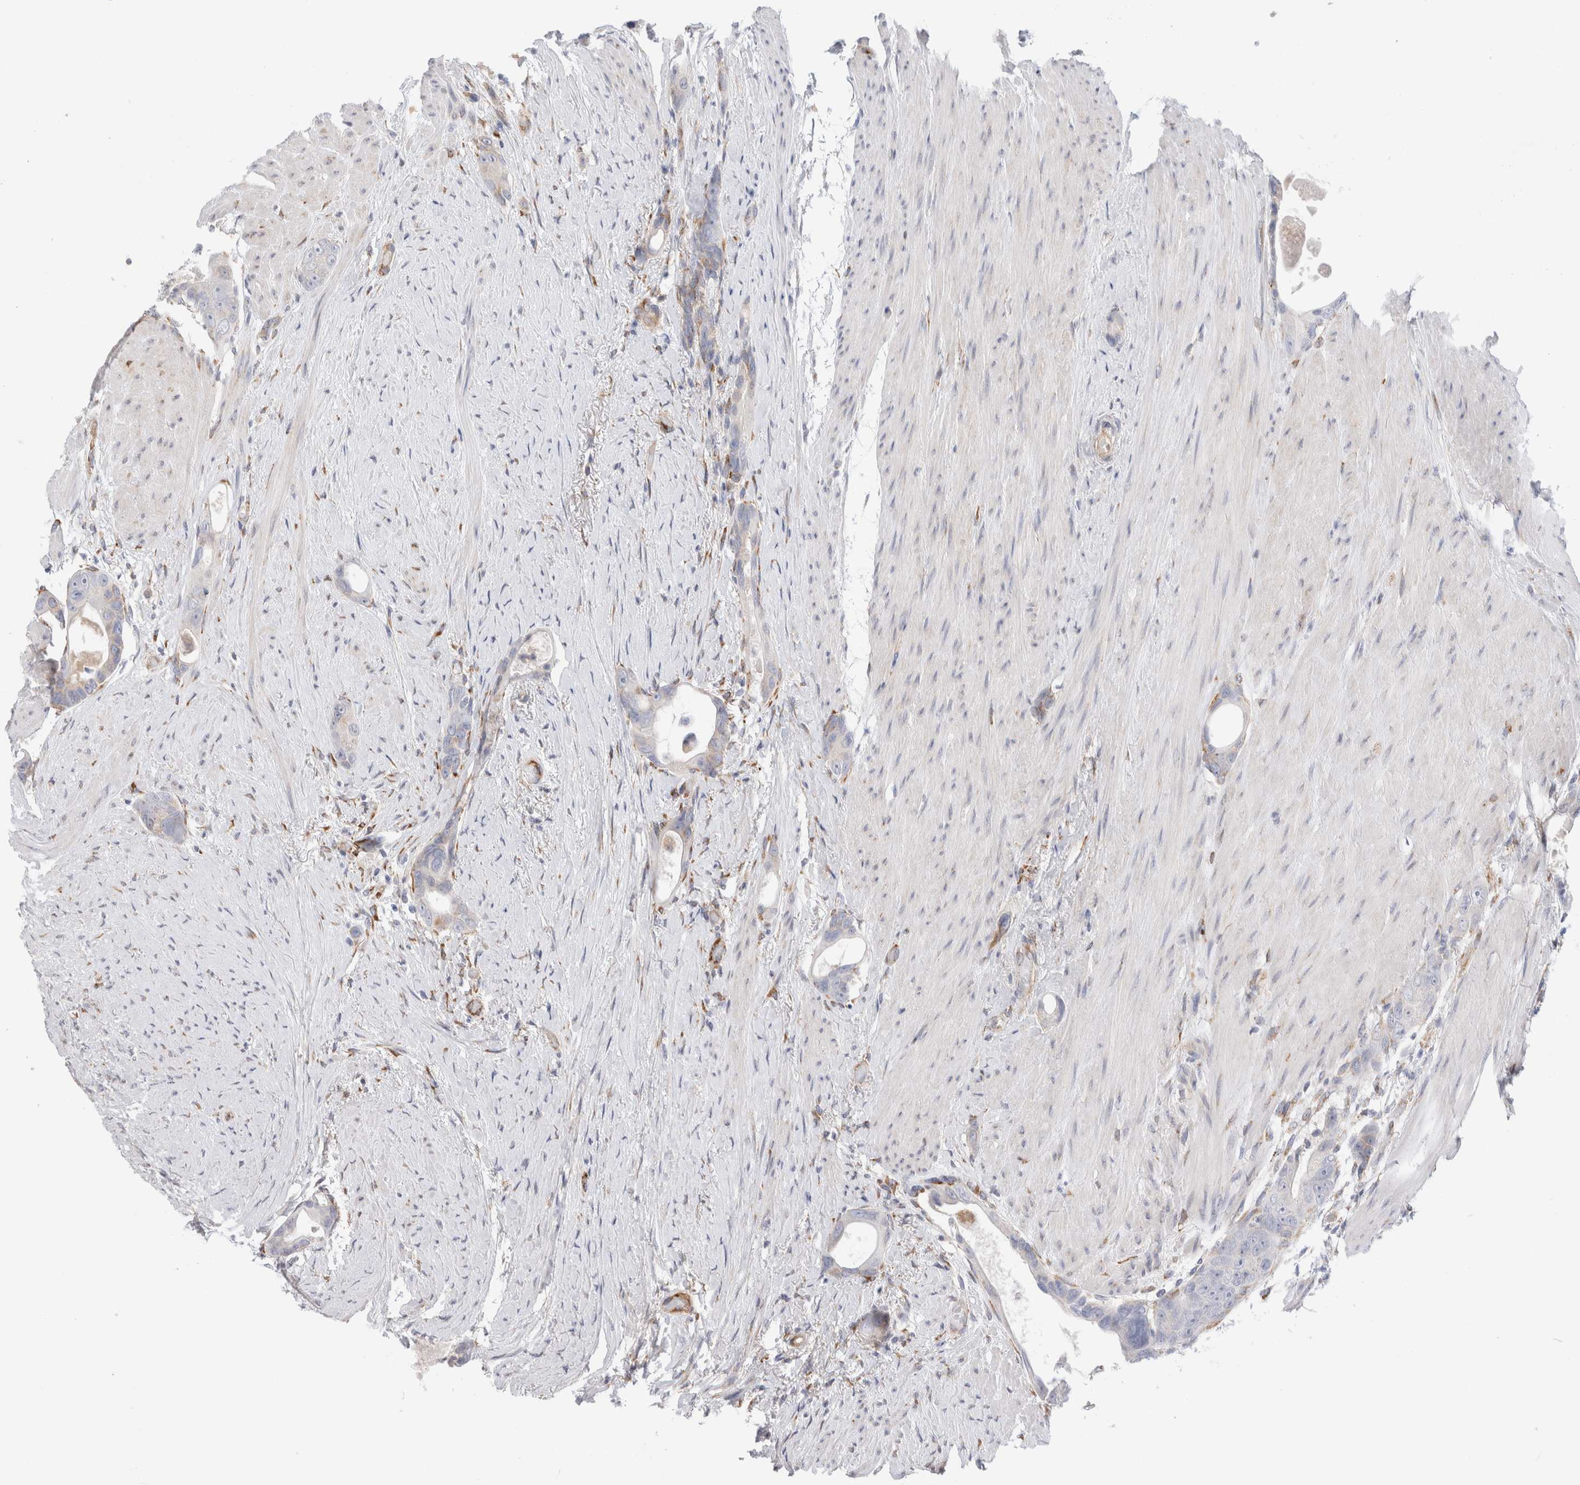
{"staining": {"intensity": "weak", "quantity": "<25%", "location": "cytoplasmic/membranous"}, "tissue": "colorectal cancer", "cell_type": "Tumor cells", "image_type": "cancer", "snomed": [{"axis": "morphology", "description": "Adenocarcinoma, NOS"}, {"axis": "topography", "description": "Rectum"}], "caption": "Immunohistochemical staining of colorectal adenocarcinoma reveals no significant expression in tumor cells.", "gene": "CNPY4", "patient": {"sex": "male", "age": 51}}